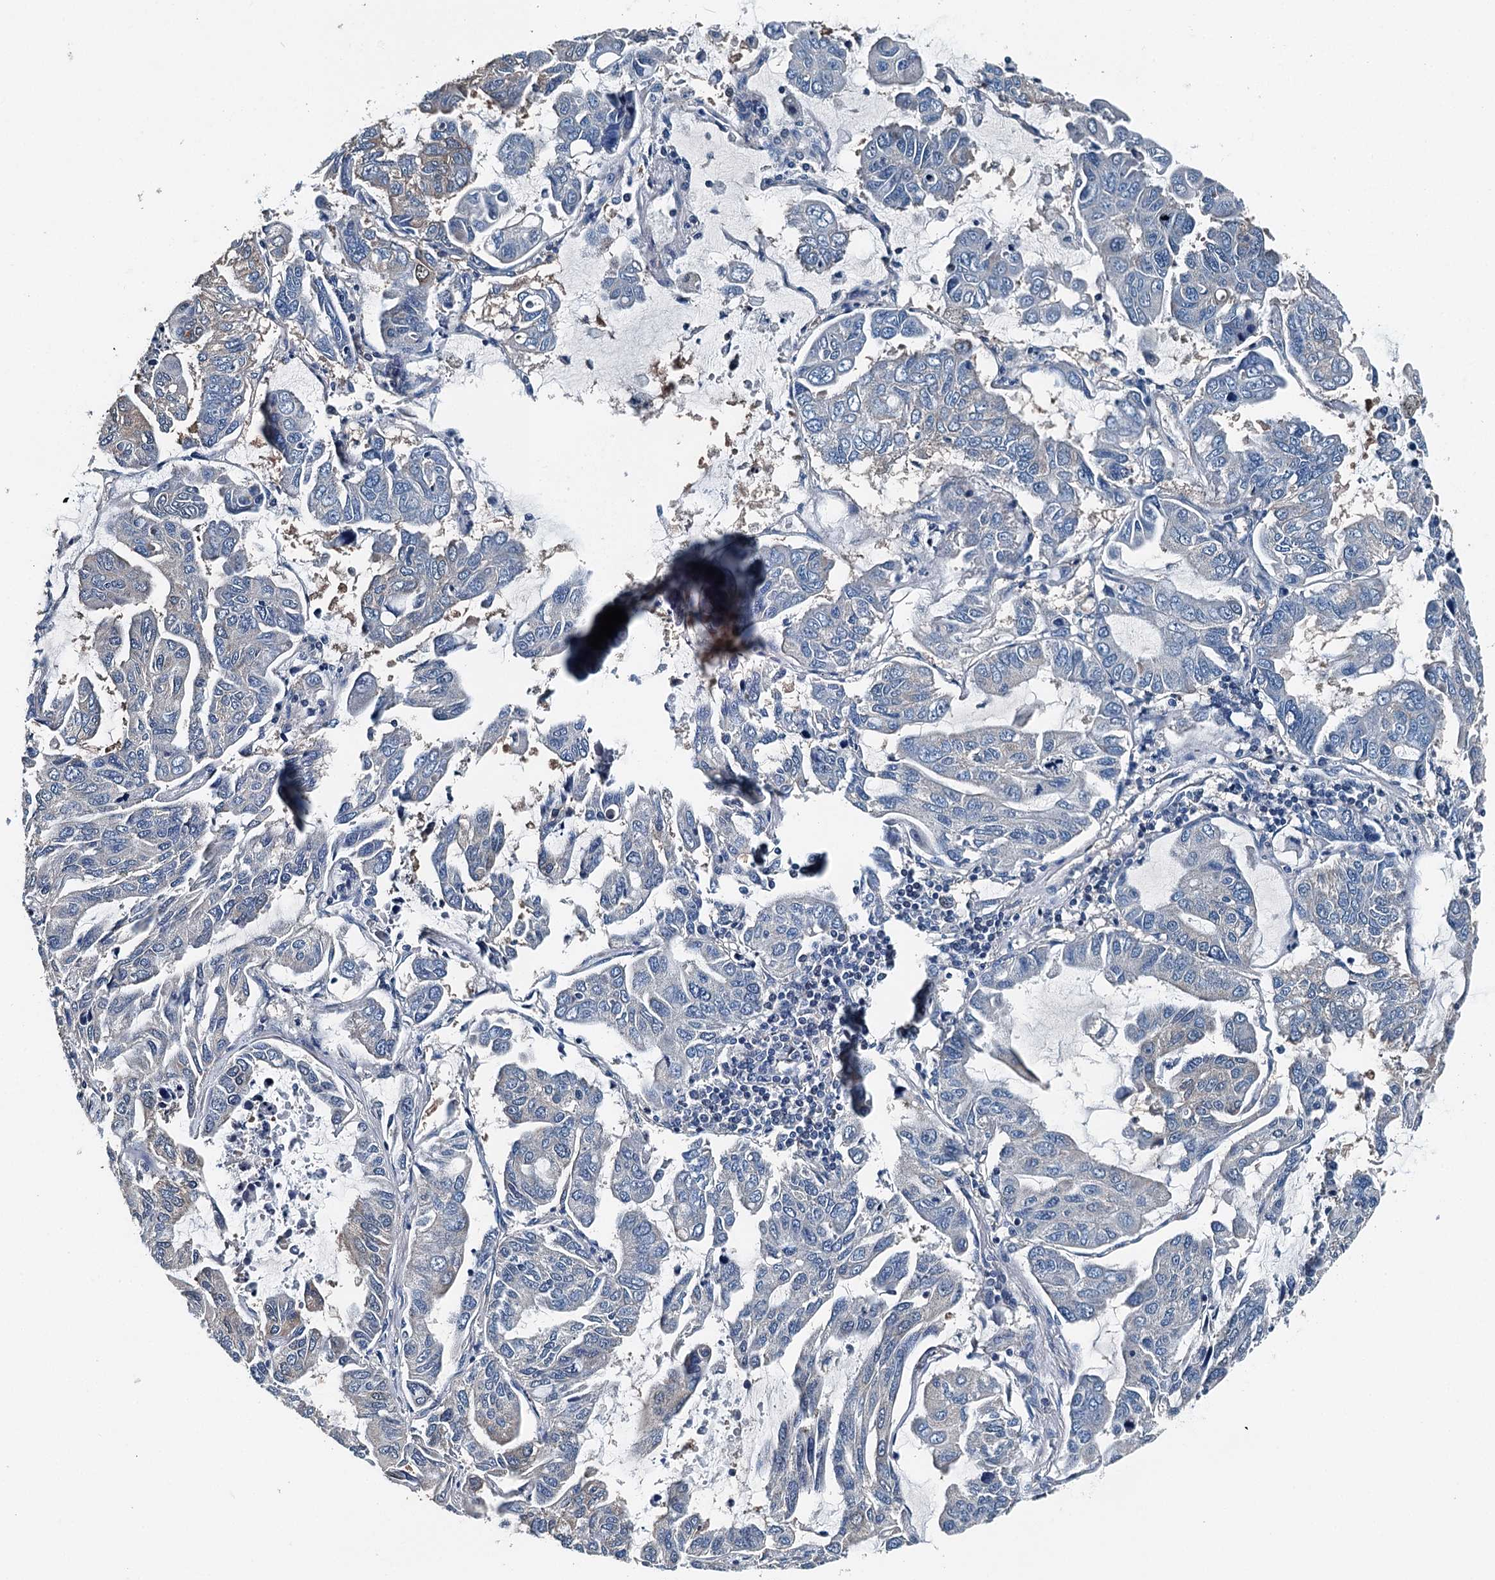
{"staining": {"intensity": "weak", "quantity": "<25%", "location": "cytoplasmic/membranous"}, "tissue": "lung cancer", "cell_type": "Tumor cells", "image_type": "cancer", "snomed": [{"axis": "morphology", "description": "Adenocarcinoma, NOS"}, {"axis": "topography", "description": "Lung"}], "caption": "High magnification brightfield microscopy of lung adenocarcinoma stained with DAB (brown) and counterstained with hematoxylin (blue): tumor cells show no significant expression. (DAB (3,3'-diaminobenzidine) immunohistochemistry (IHC) with hematoxylin counter stain).", "gene": "BHMT", "patient": {"sex": "male", "age": 64}}